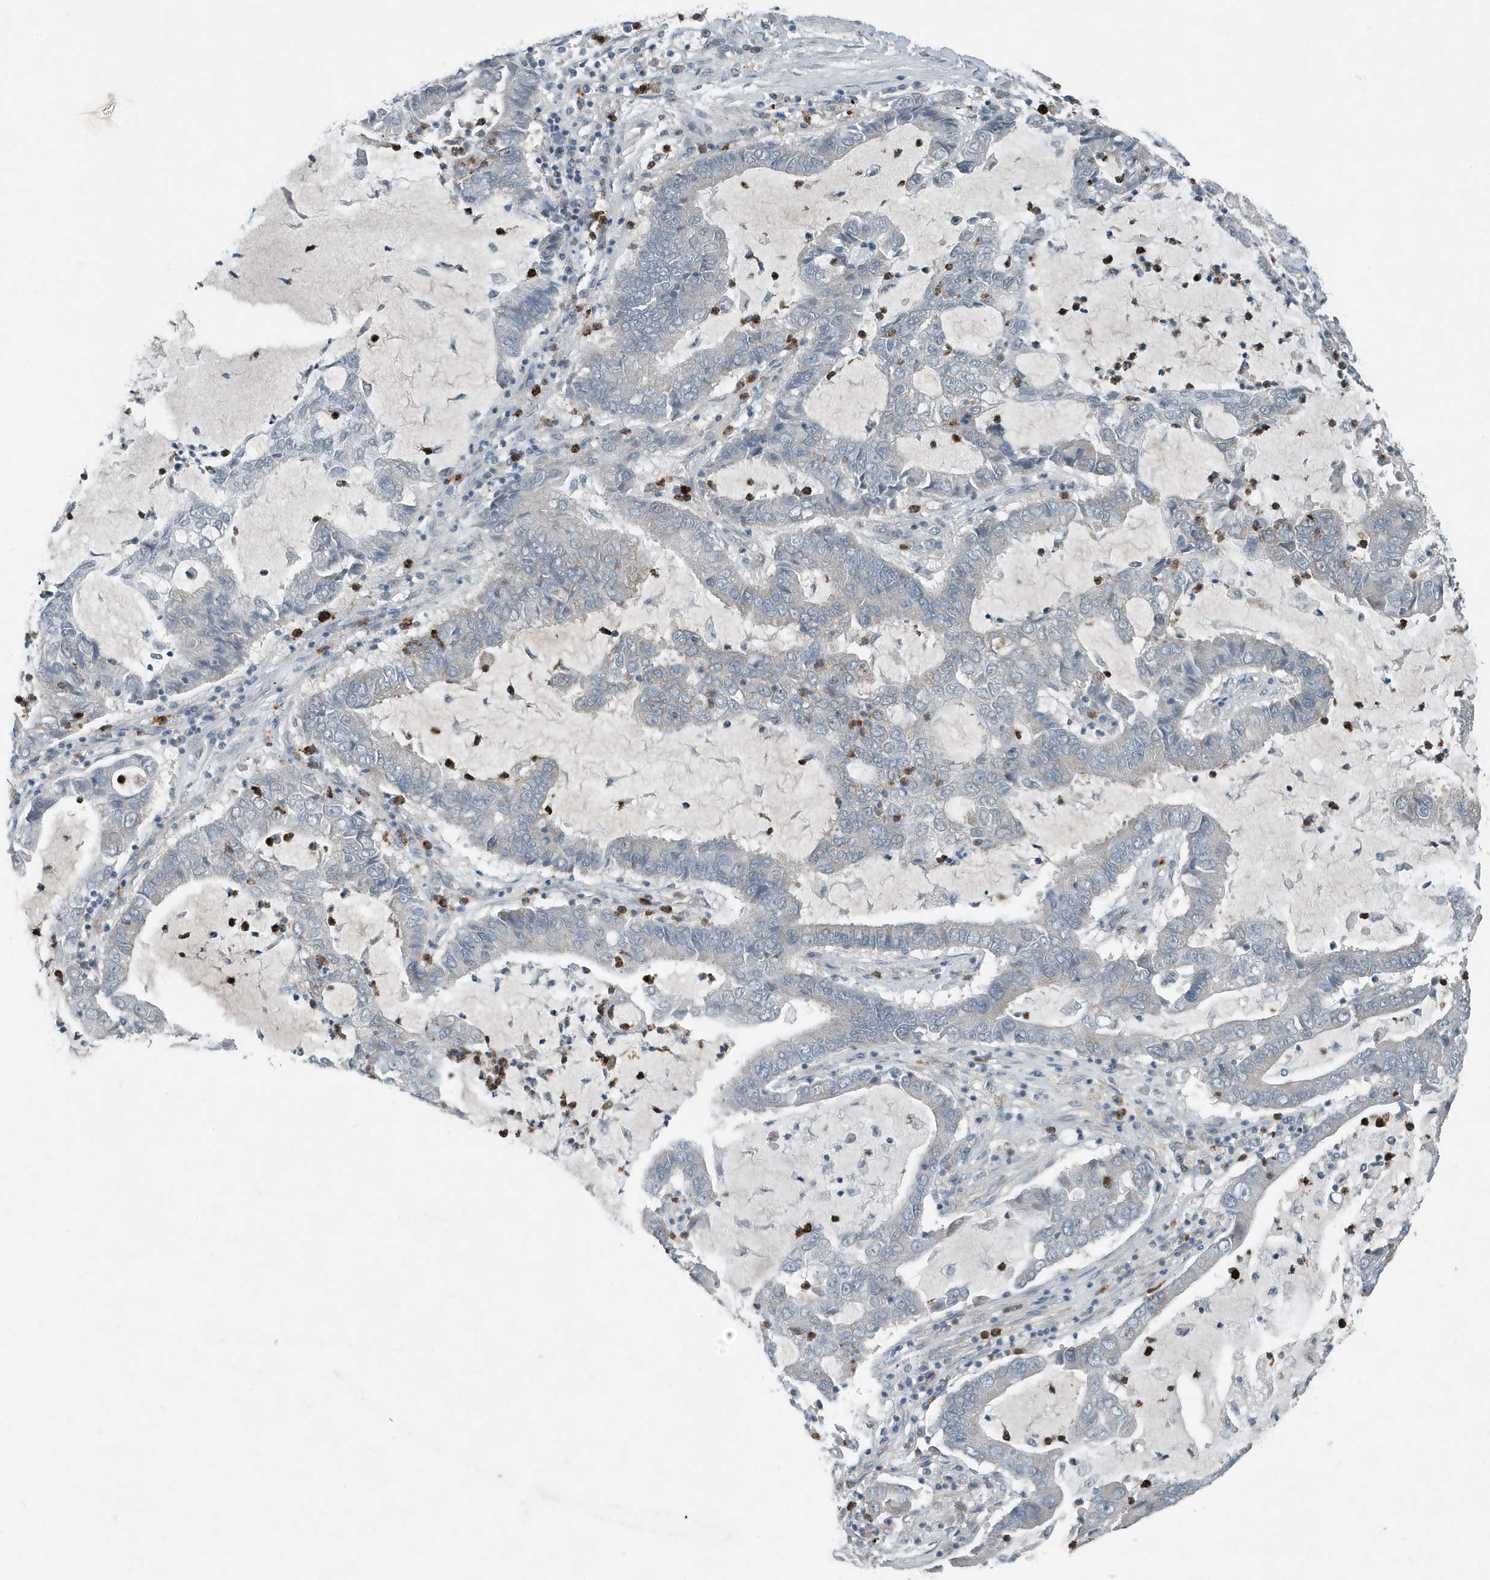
{"staining": {"intensity": "negative", "quantity": "none", "location": "none"}, "tissue": "lung cancer", "cell_type": "Tumor cells", "image_type": "cancer", "snomed": [{"axis": "morphology", "description": "Adenocarcinoma, NOS"}, {"axis": "topography", "description": "Lung"}], "caption": "Human lung cancer stained for a protein using IHC exhibits no positivity in tumor cells.", "gene": "DAPP1", "patient": {"sex": "female", "age": 51}}